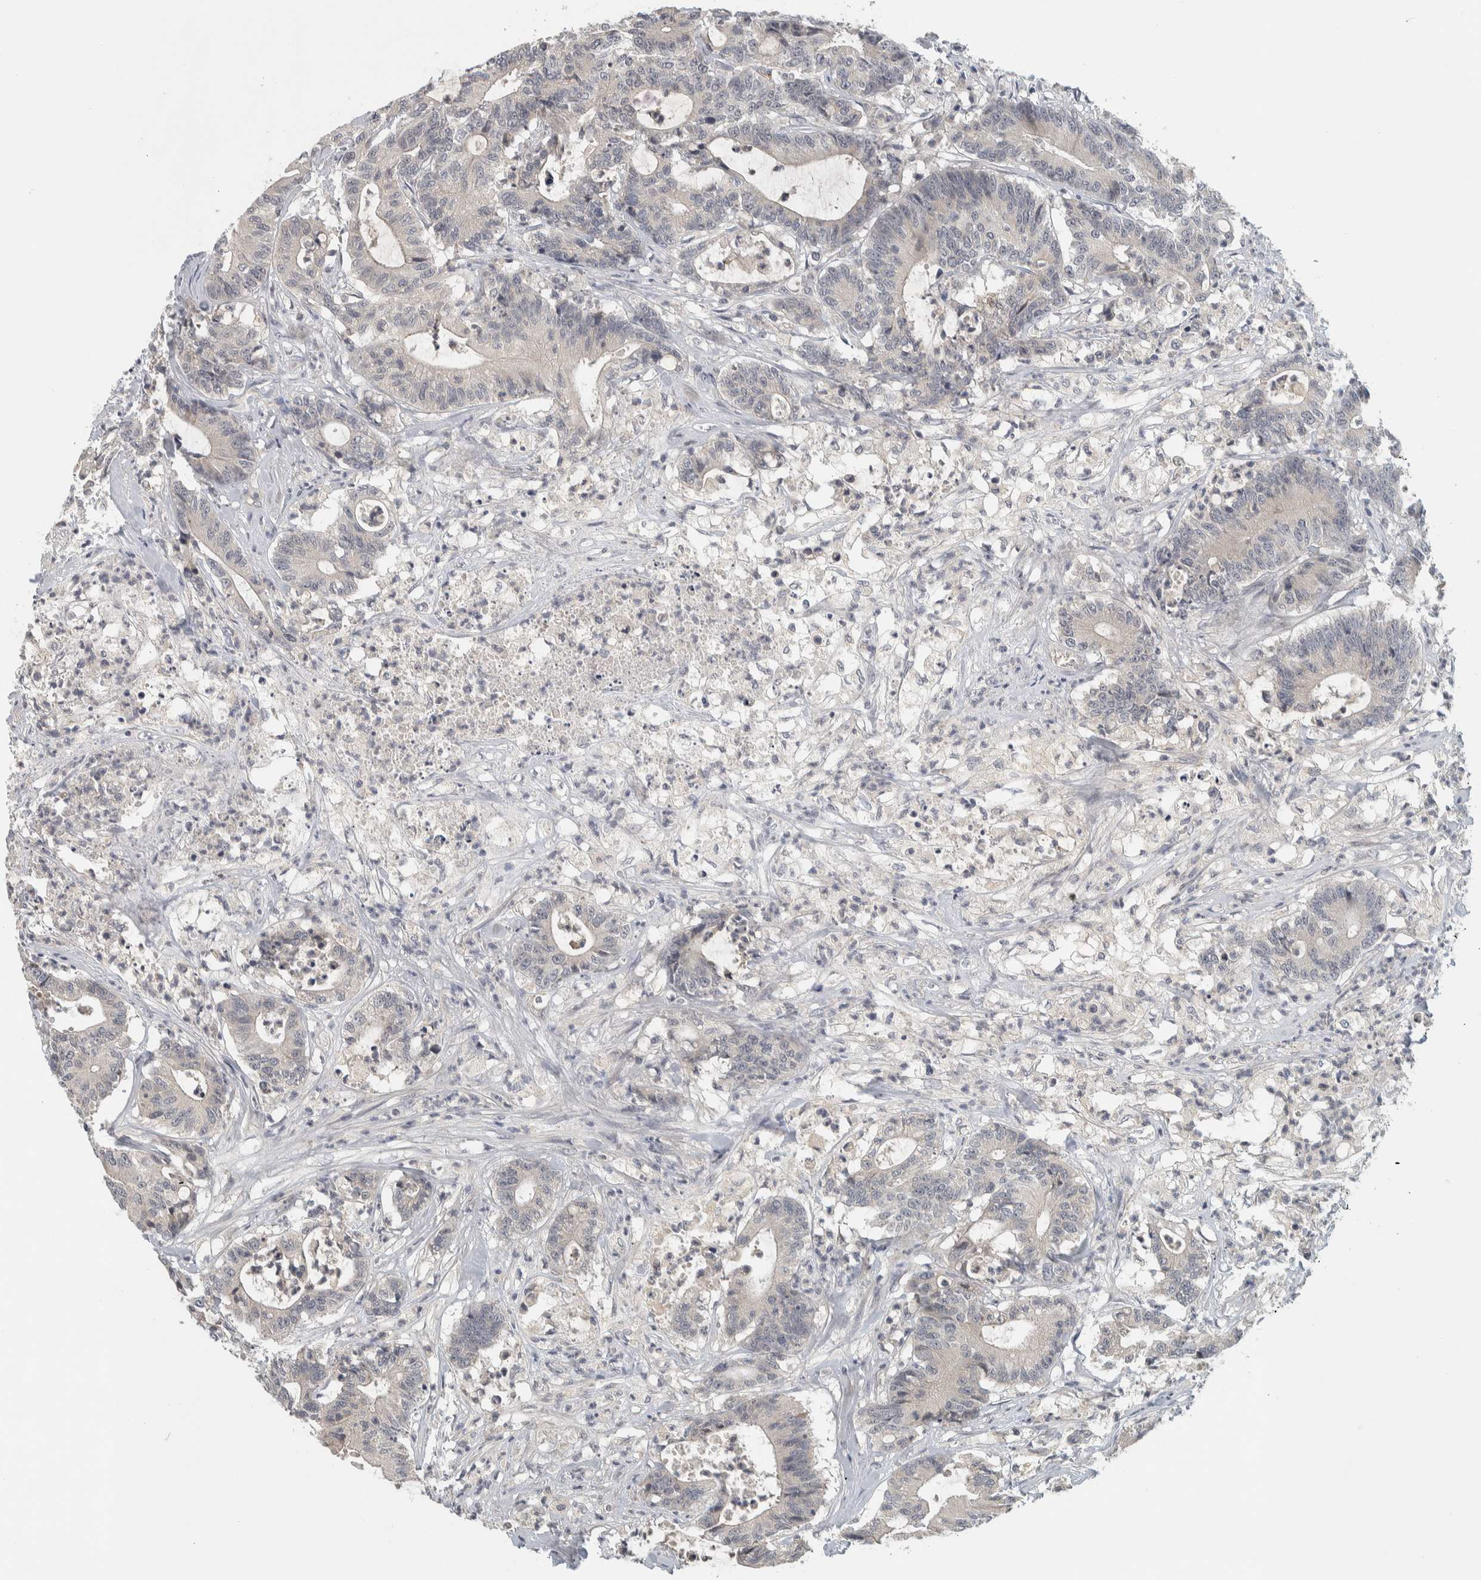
{"staining": {"intensity": "negative", "quantity": "none", "location": "none"}, "tissue": "colorectal cancer", "cell_type": "Tumor cells", "image_type": "cancer", "snomed": [{"axis": "morphology", "description": "Adenocarcinoma, NOS"}, {"axis": "topography", "description": "Colon"}], "caption": "Tumor cells are negative for protein expression in human colorectal cancer.", "gene": "AFP", "patient": {"sex": "female", "age": 84}}